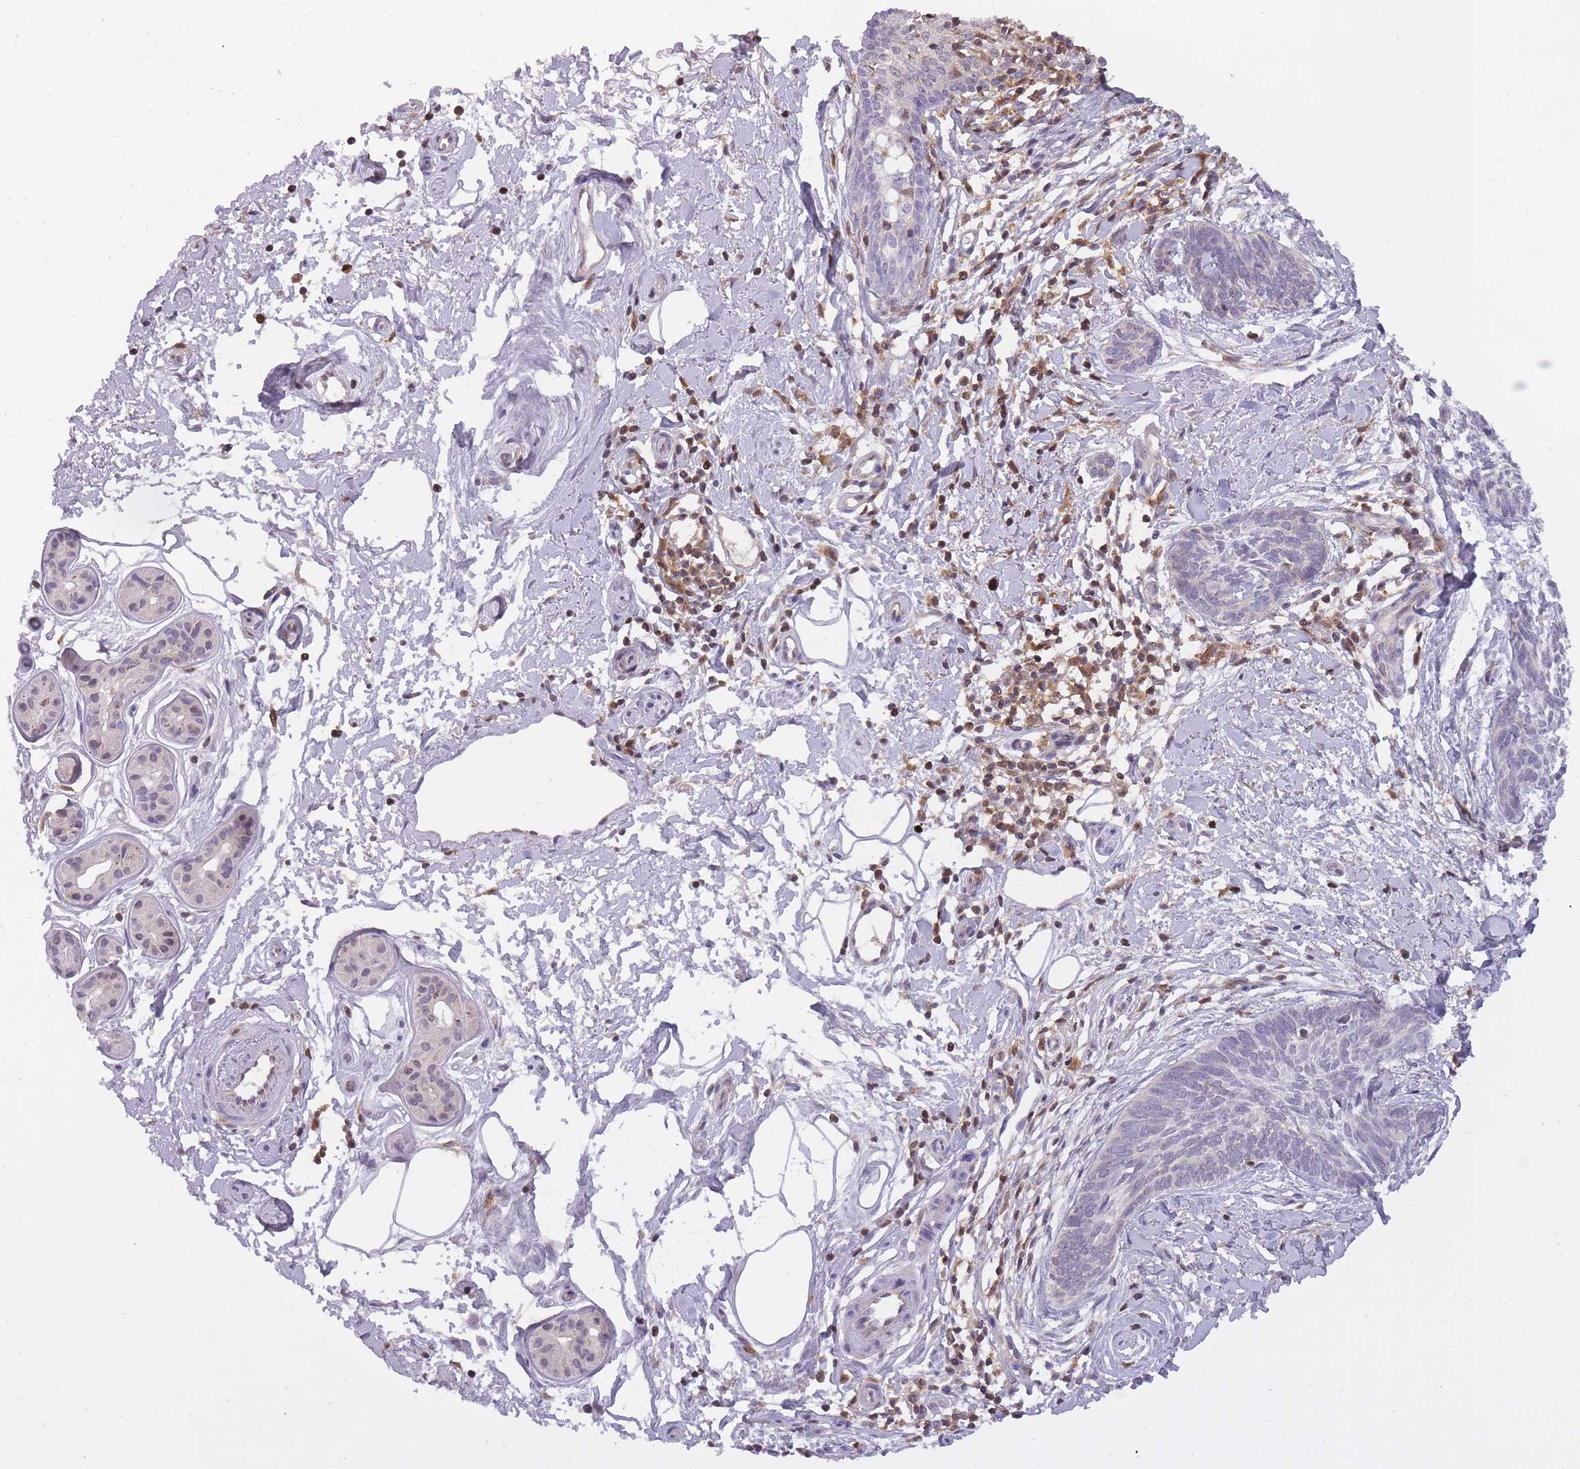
{"staining": {"intensity": "negative", "quantity": "none", "location": "none"}, "tissue": "skin cancer", "cell_type": "Tumor cells", "image_type": "cancer", "snomed": [{"axis": "morphology", "description": "Basal cell carcinoma"}, {"axis": "topography", "description": "Skin"}], "caption": "Skin basal cell carcinoma was stained to show a protein in brown. There is no significant expression in tumor cells.", "gene": "CXorf38", "patient": {"sex": "female", "age": 81}}